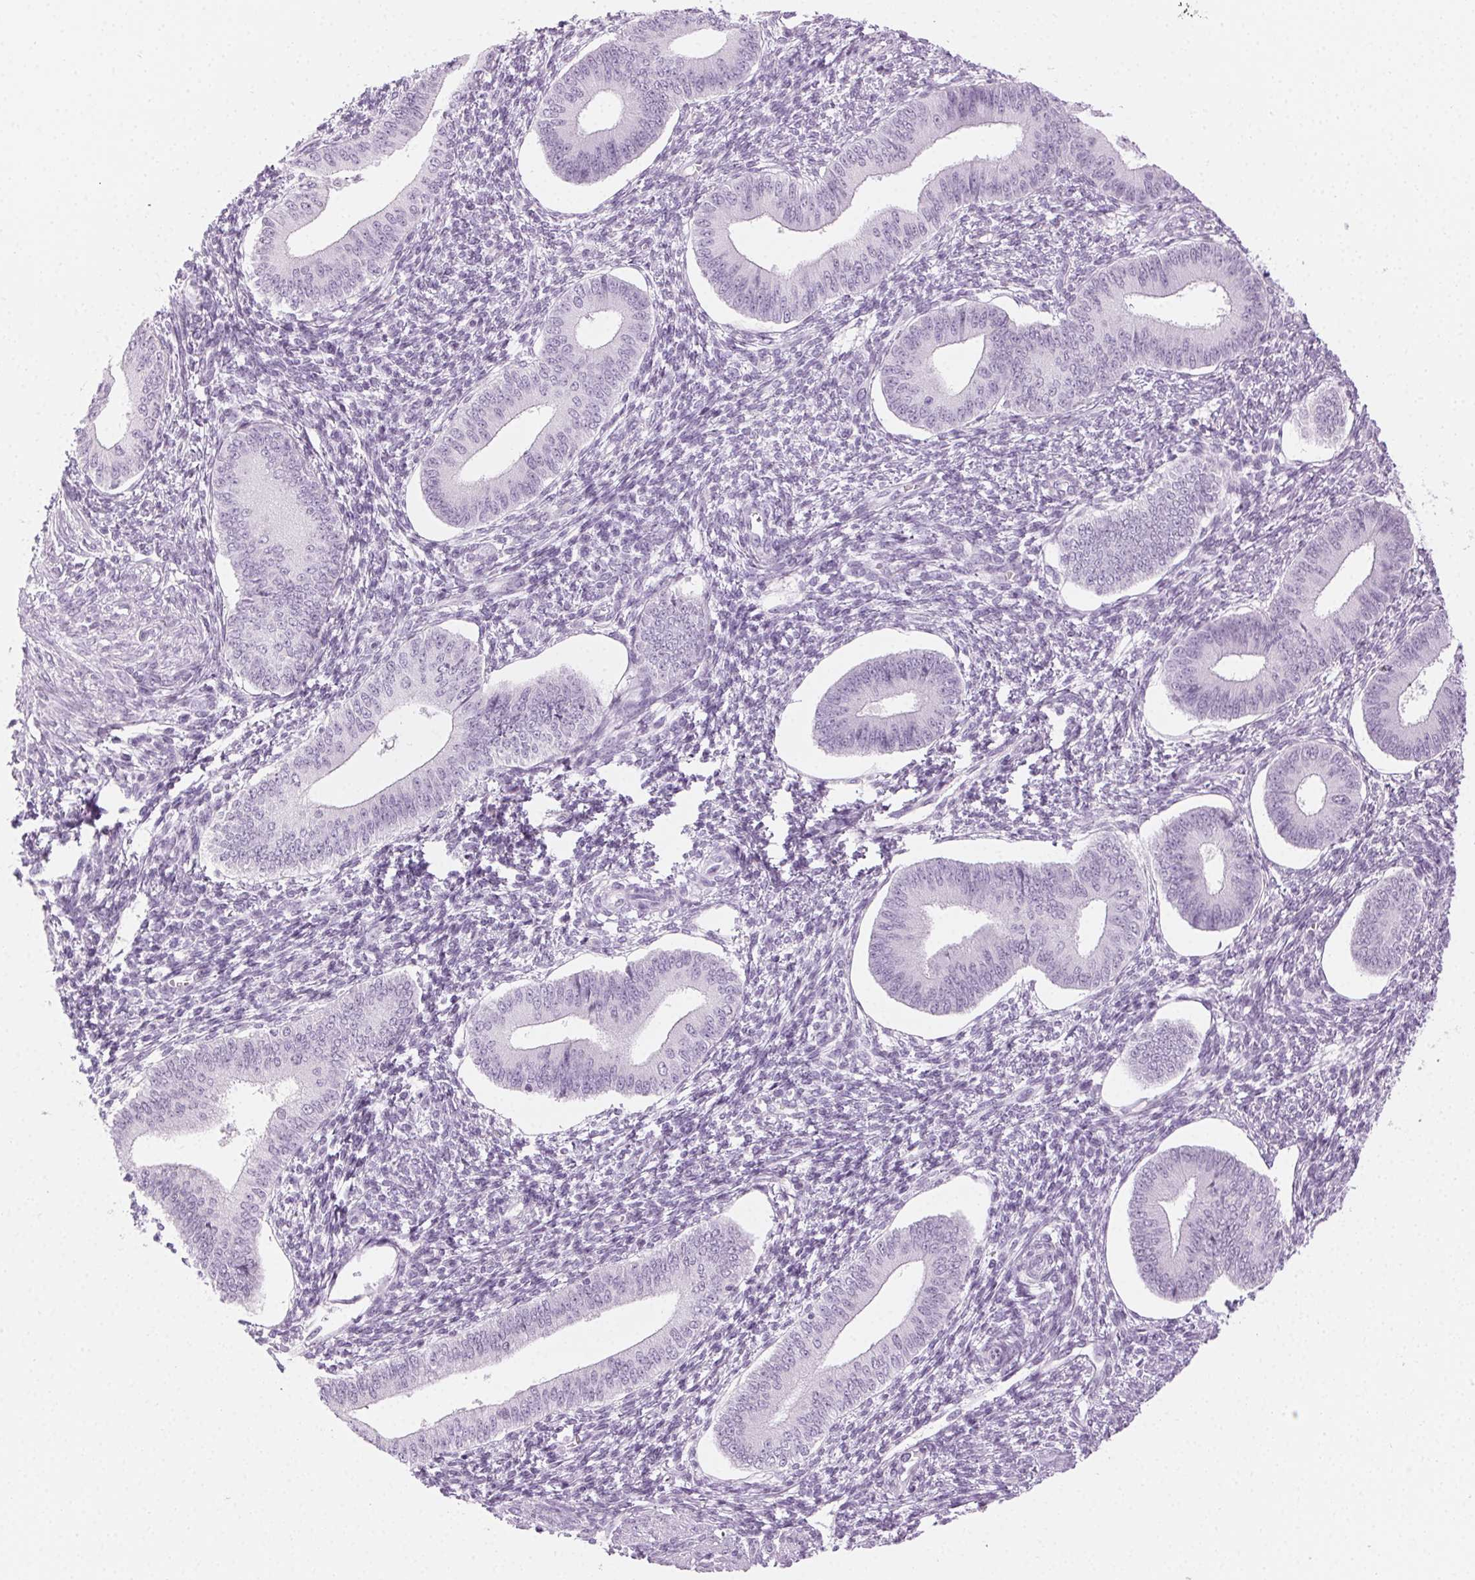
{"staining": {"intensity": "negative", "quantity": "none", "location": "none"}, "tissue": "endometrium", "cell_type": "Cells in endometrial stroma", "image_type": "normal", "snomed": [{"axis": "morphology", "description": "Normal tissue, NOS"}, {"axis": "topography", "description": "Endometrium"}], "caption": "The photomicrograph shows no staining of cells in endometrial stroma in benign endometrium. (DAB IHC, high magnification).", "gene": "MPO", "patient": {"sex": "female", "age": 42}}